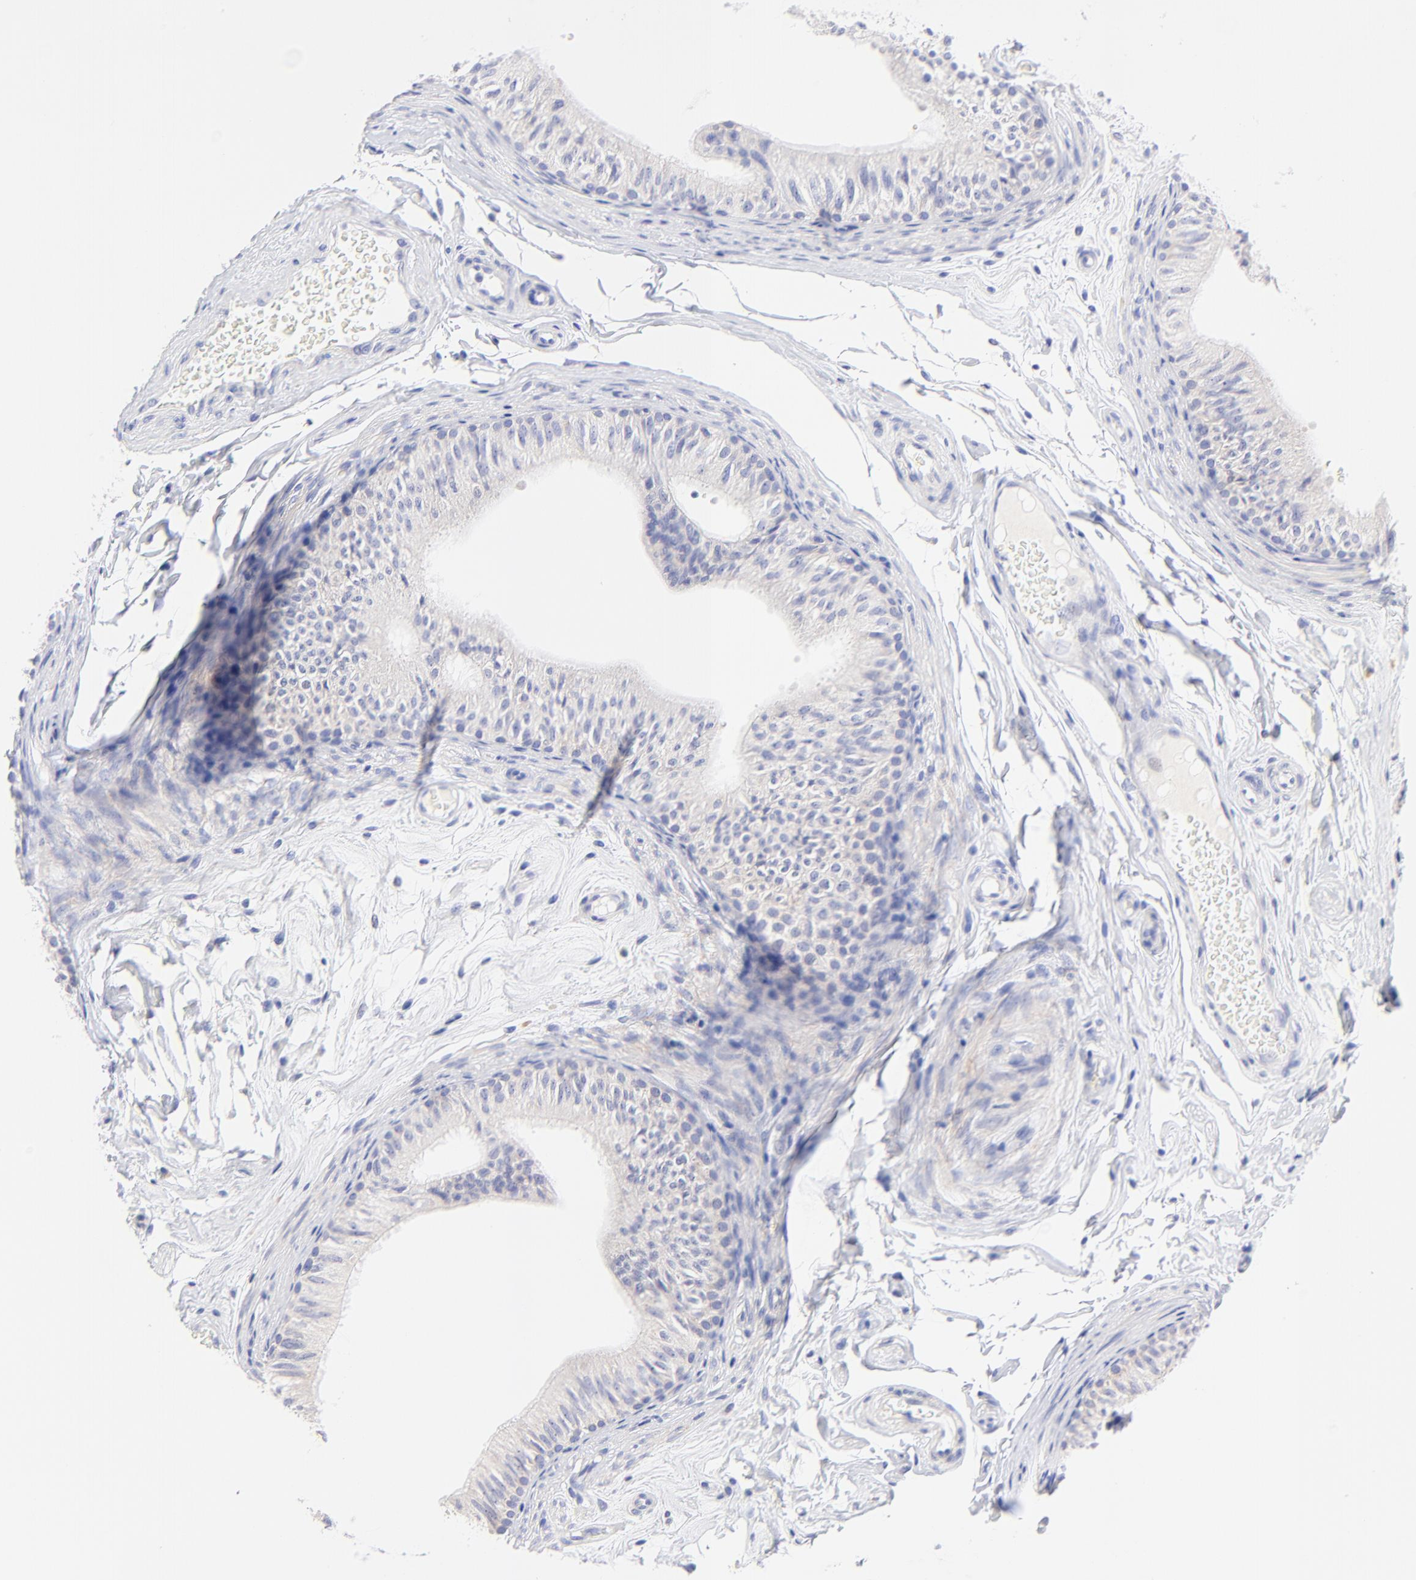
{"staining": {"intensity": "weak", "quantity": "<25%", "location": "cytoplasmic/membranous"}, "tissue": "epididymis", "cell_type": "Glandular cells", "image_type": "normal", "snomed": [{"axis": "morphology", "description": "Normal tissue, NOS"}, {"axis": "topography", "description": "Testis"}, {"axis": "topography", "description": "Epididymis"}], "caption": "Glandular cells show no significant protein staining in benign epididymis. Nuclei are stained in blue.", "gene": "EBP", "patient": {"sex": "male", "age": 36}}